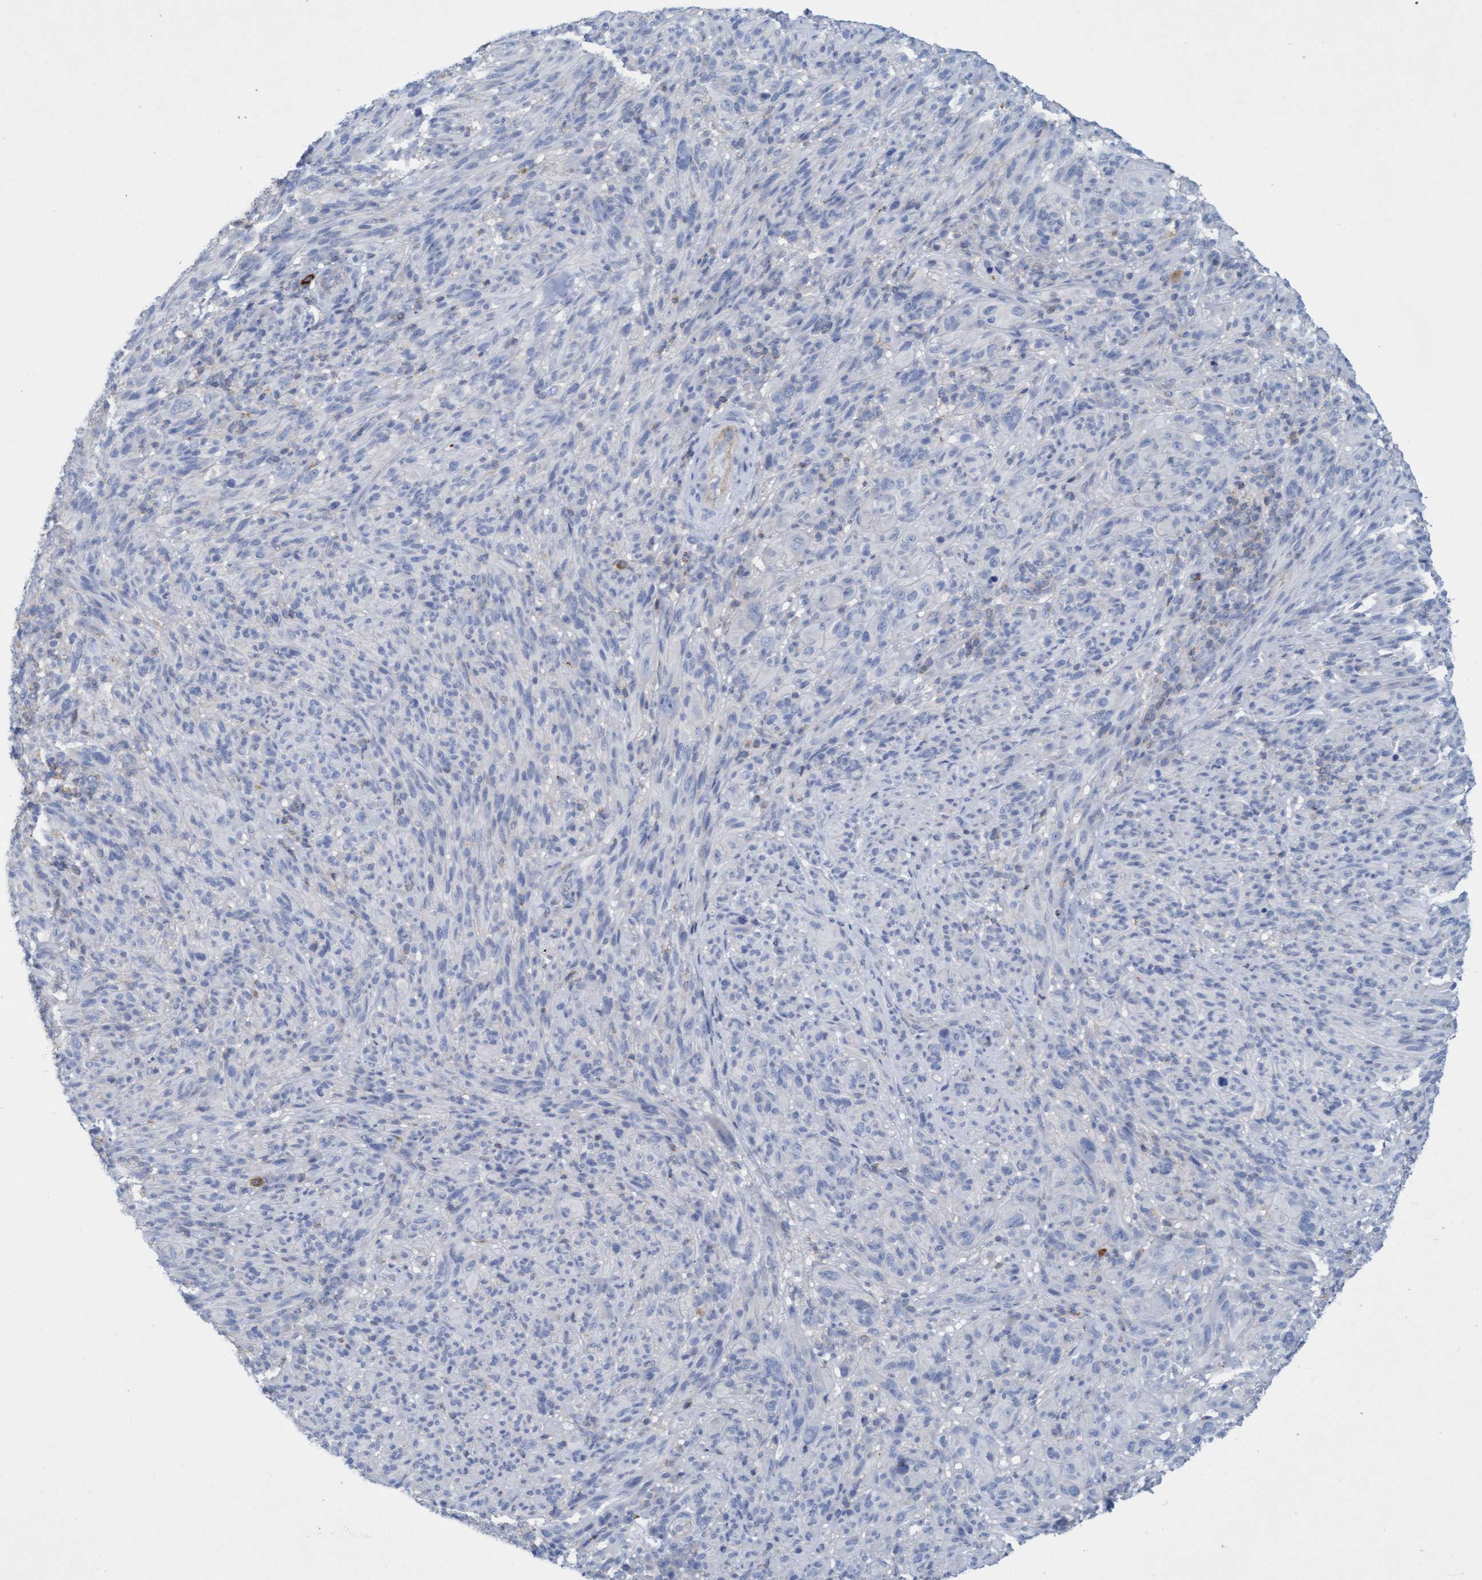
{"staining": {"intensity": "negative", "quantity": "none", "location": "none"}, "tissue": "melanoma", "cell_type": "Tumor cells", "image_type": "cancer", "snomed": [{"axis": "morphology", "description": "Malignant melanoma, NOS"}, {"axis": "topography", "description": "Skin of head"}], "caption": "High magnification brightfield microscopy of malignant melanoma stained with DAB (3,3'-diaminobenzidine) (brown) and counterstained with hematoxylin (blue): tumor cells show no significant staining.", "gene": "SIGIRR", "patient": {"sex": "male", "age": 96}}